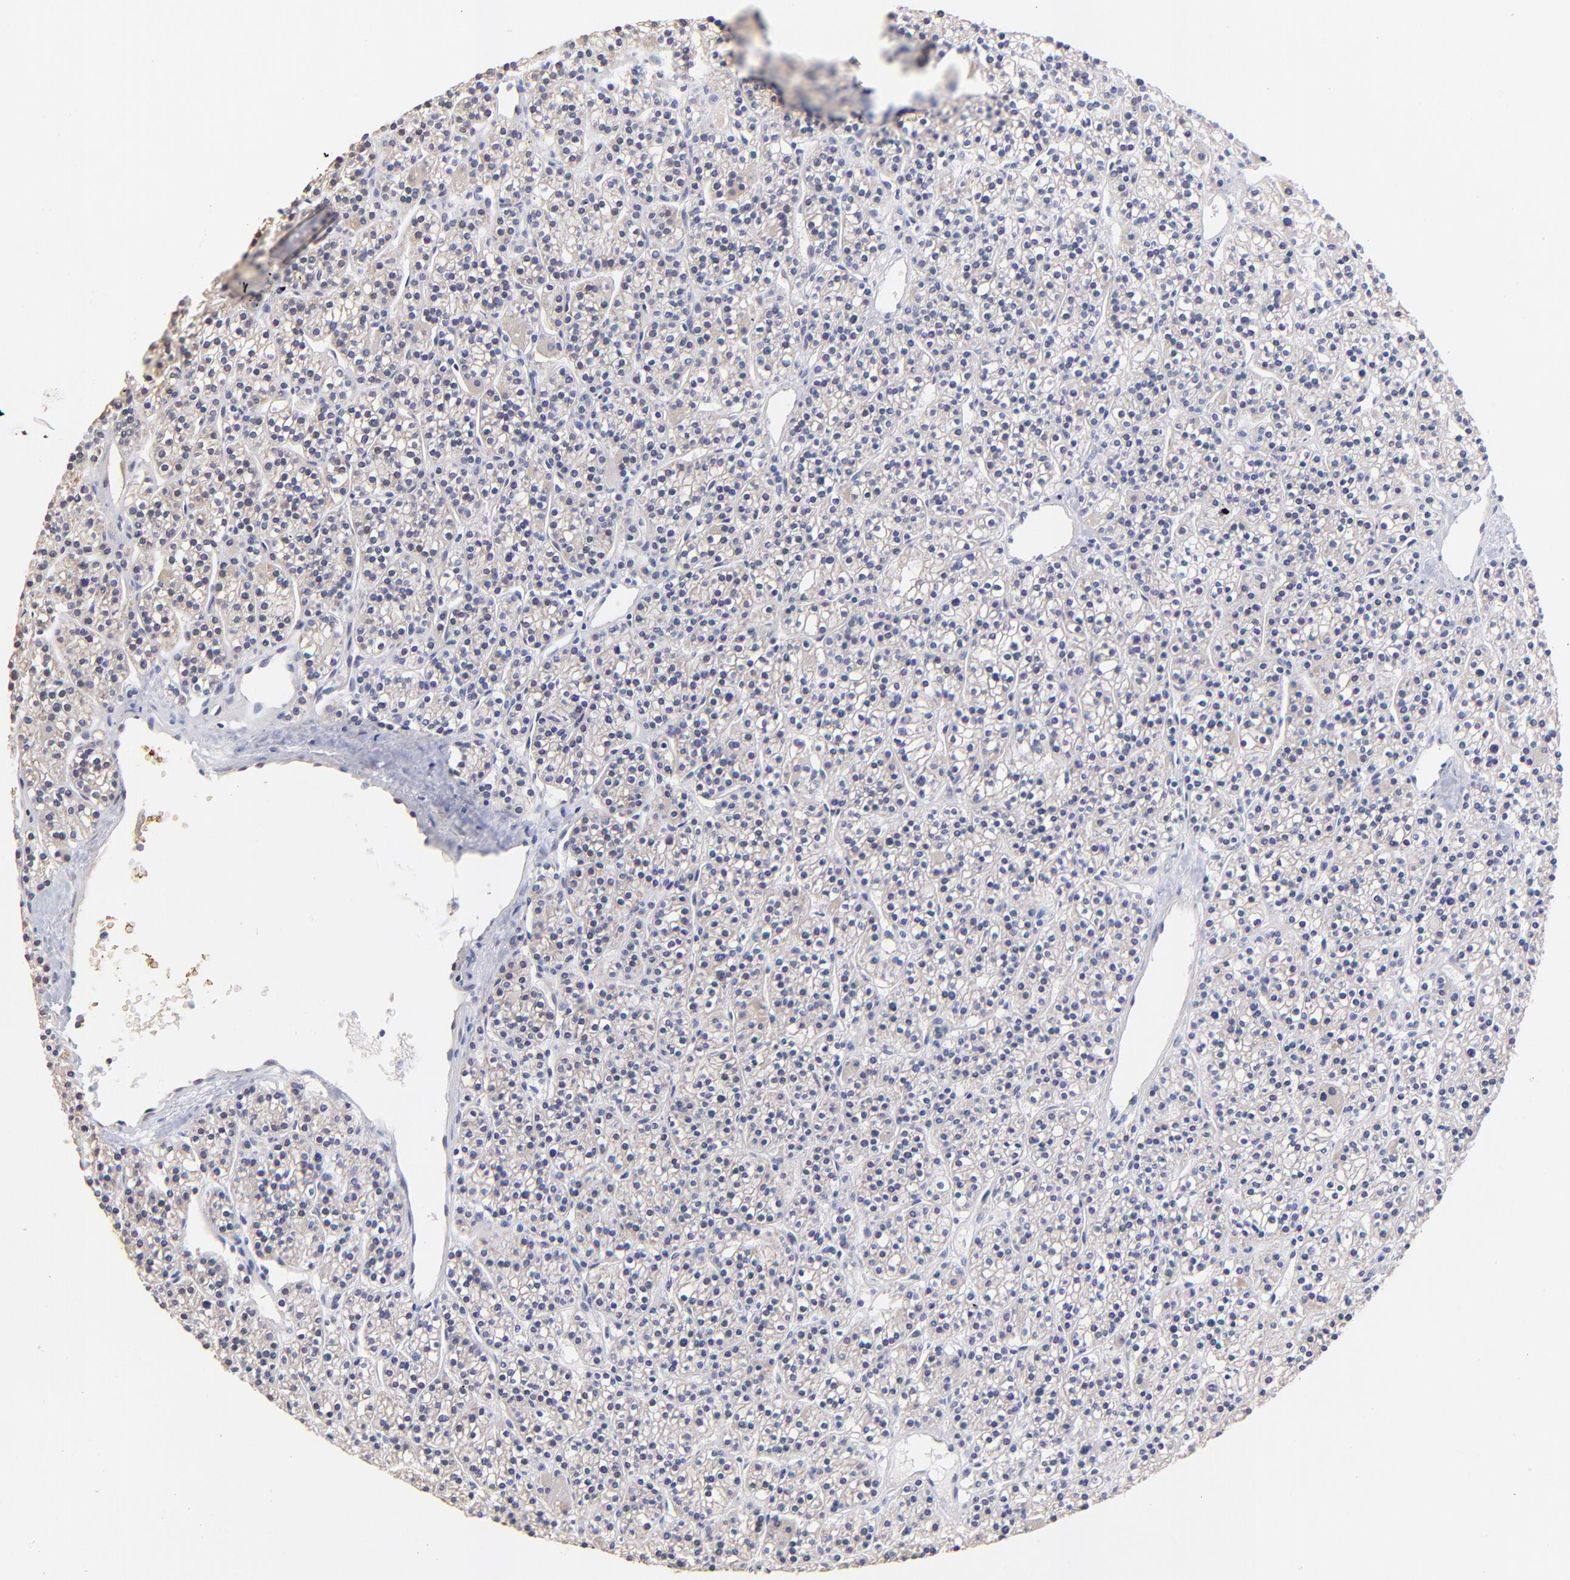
{"staining": {"intensity": "negative", "quantity": "none", "location": "none"}, "tissue": "parathyroid gland", "cell_type": "Glandular cells", "image_type": "normal", "snomed": [{"axis": "morphology", "description": "Normal tissue, NOS"}, {"axis": "topography", "description": "Parathyroid gland"}], "caption": "A high-resolution image shows immunohistochemistry (IHC) staining of benign parathyroid gland, which exhibits no significant expression in glandular cells. (DAB (3,3'-diaminobenzidine) immunohistochemistry (IHC), high magnification).", "gene": "BBOF1", "patient": {"sex": "female", "age": 50}}